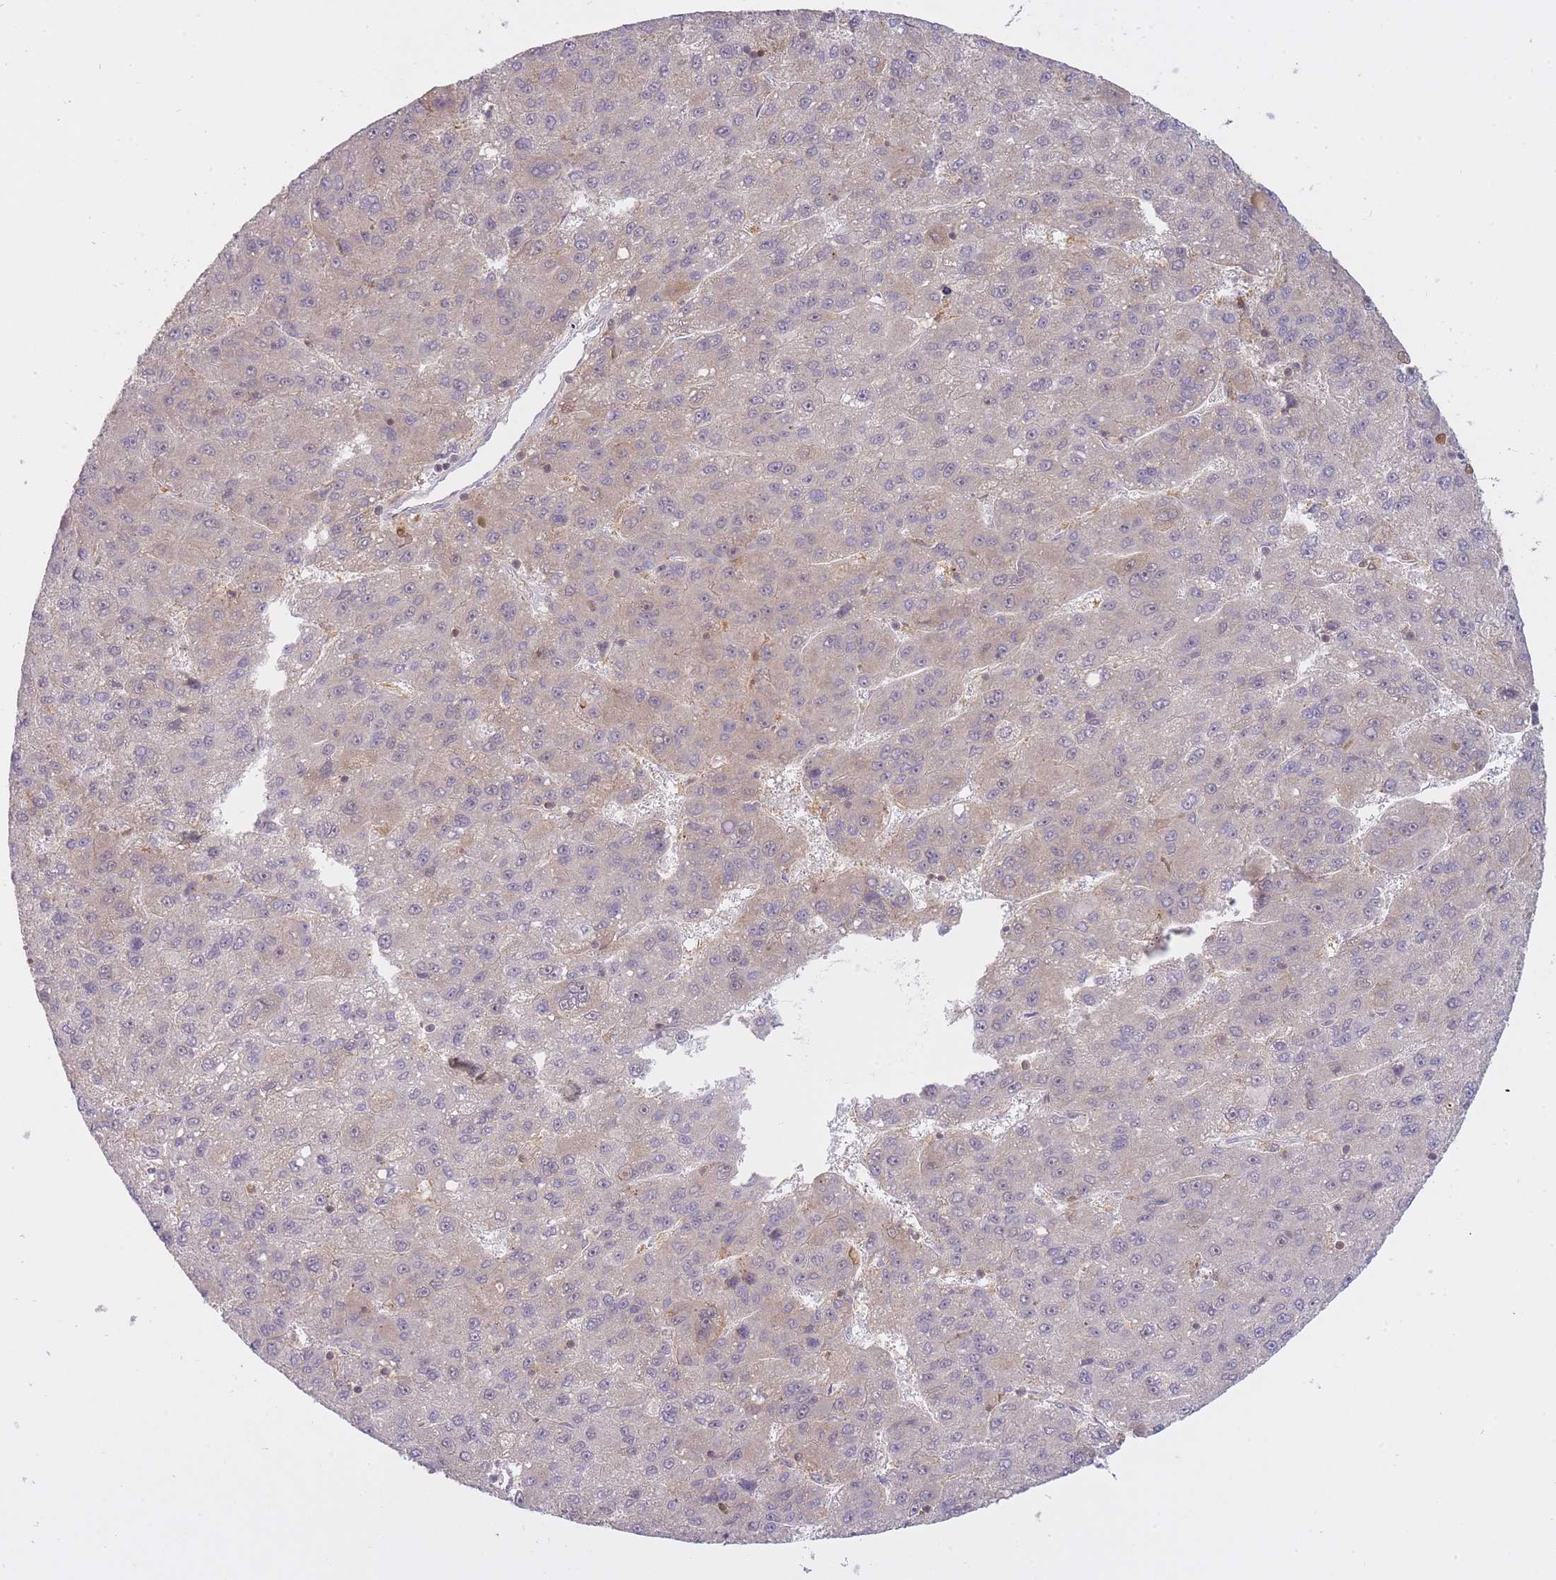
{"staining": {"intensity": "weak", "quantity": "25%-75%", "location": "cytoplasmic/membranous"}, "tissue": "liver cancer", "cell_type": "Tumor cells", "image_type": "cancer", "snomed": [{"axis": "morphology", "description": "Carcinoma, Hepatocellular, NOS"}, {"axis": "topography", "description": "Liver"}], "caption": "A high-resolution histopathology image shows immunohistochemistry (IHC) staining of liver cancer (hepatocellular carcinoma), which demonstrates weak cytoplasmic/membranous expression in approximately 25%-75% of tumor cells.", "gene": "CXorf38", "patient": {"sex": "female", "age": 82}}